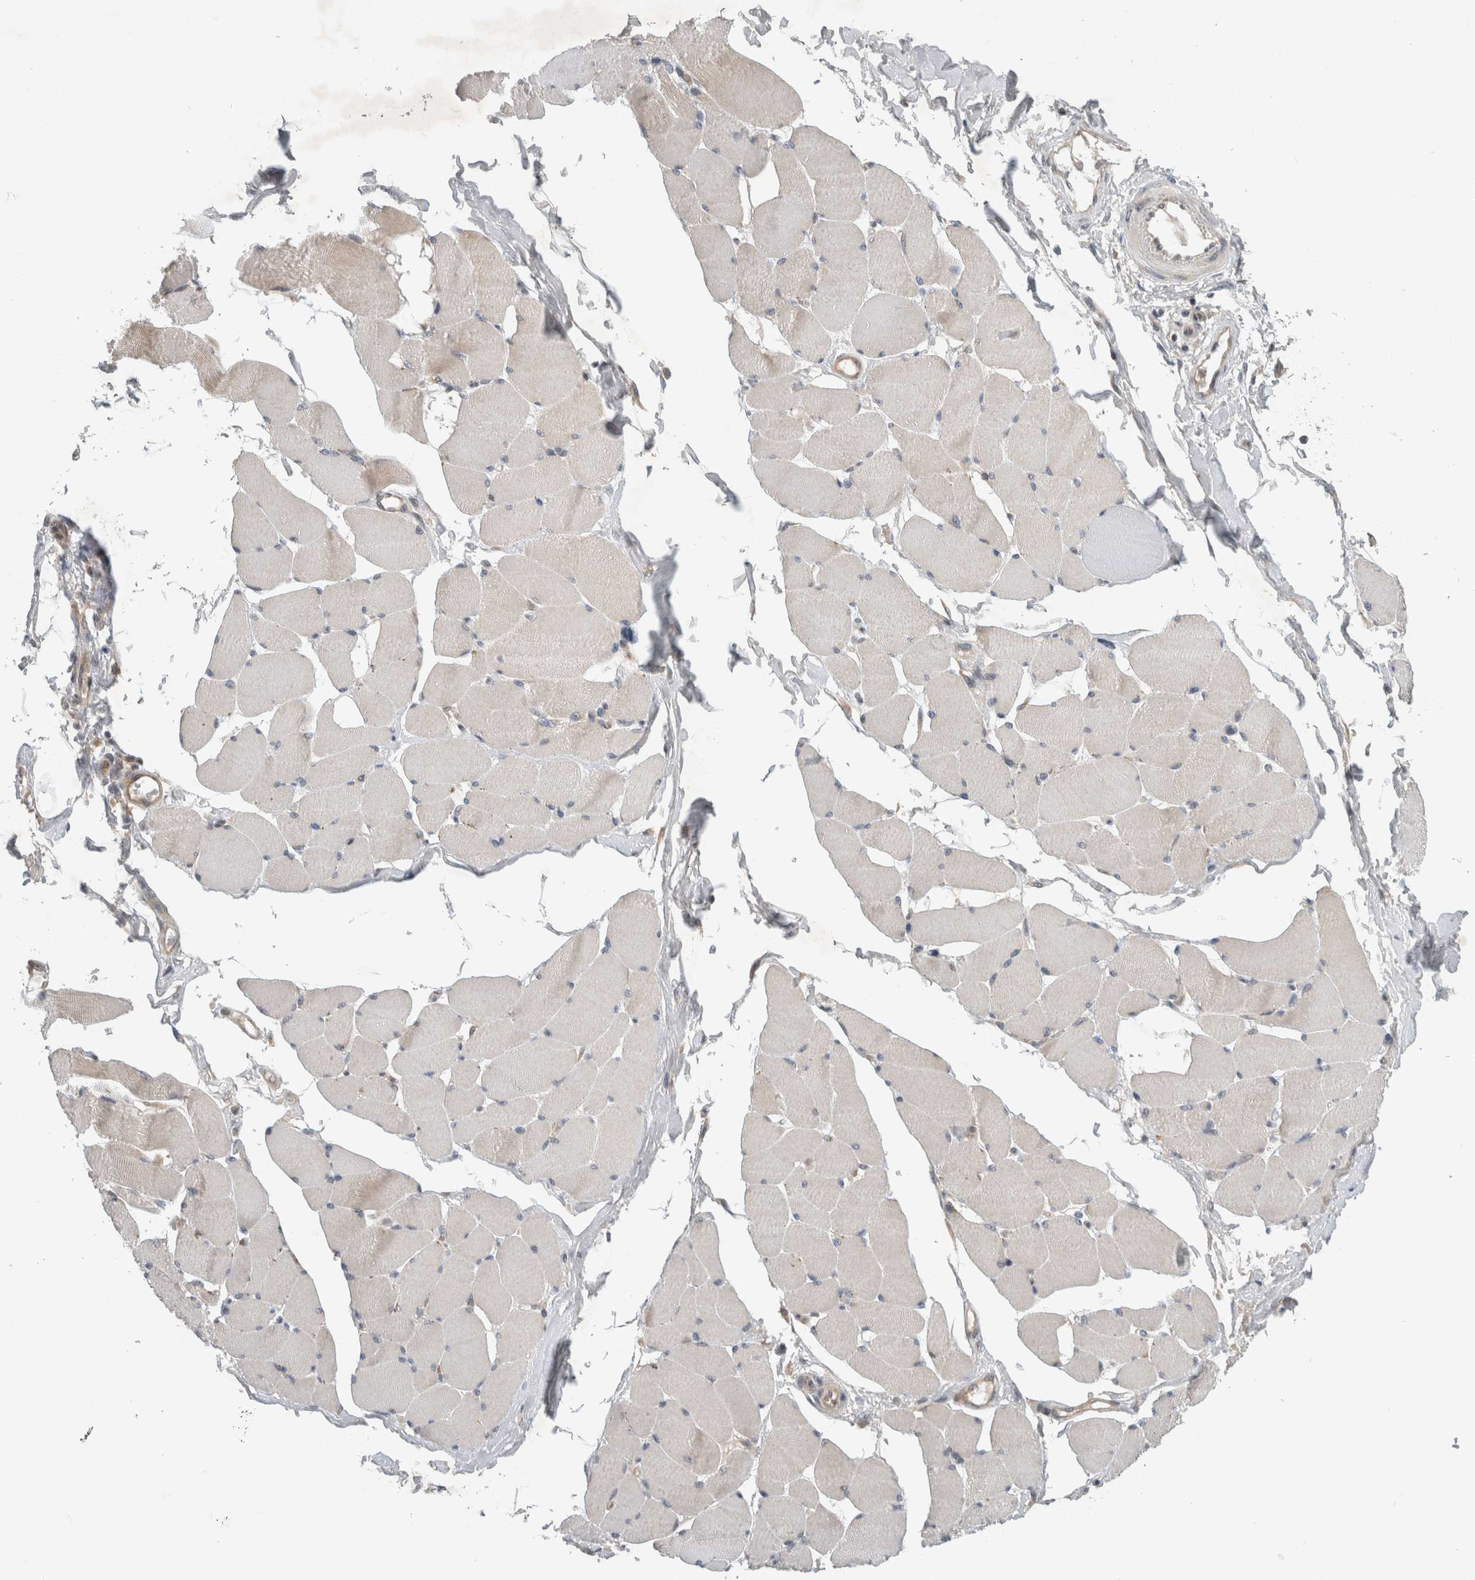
{"staining": {"intensity": "weak", "quantity": "<25%", "location": "cytoplasmic/membranous"}, "tissue": "skeletal muscle", "cell_type": "Myocytes", "image_type": "normal", "snomed": [{"axis": "morphology", "description": "Normal tissue, NOS"}, {"axis": "topography", "description": "Skin"}, {"axis": "topography", "description": "Skeletal muscle"}], "caption": "A micrograph of human skeletal muscle is negative for staining in myocytes. (DAB immunohistochemistry (IHC) visualized using brightfield microscopy, high magnification).", "gene": "AASDHPPT", "patient": {"sex": "male", "age": 83}}